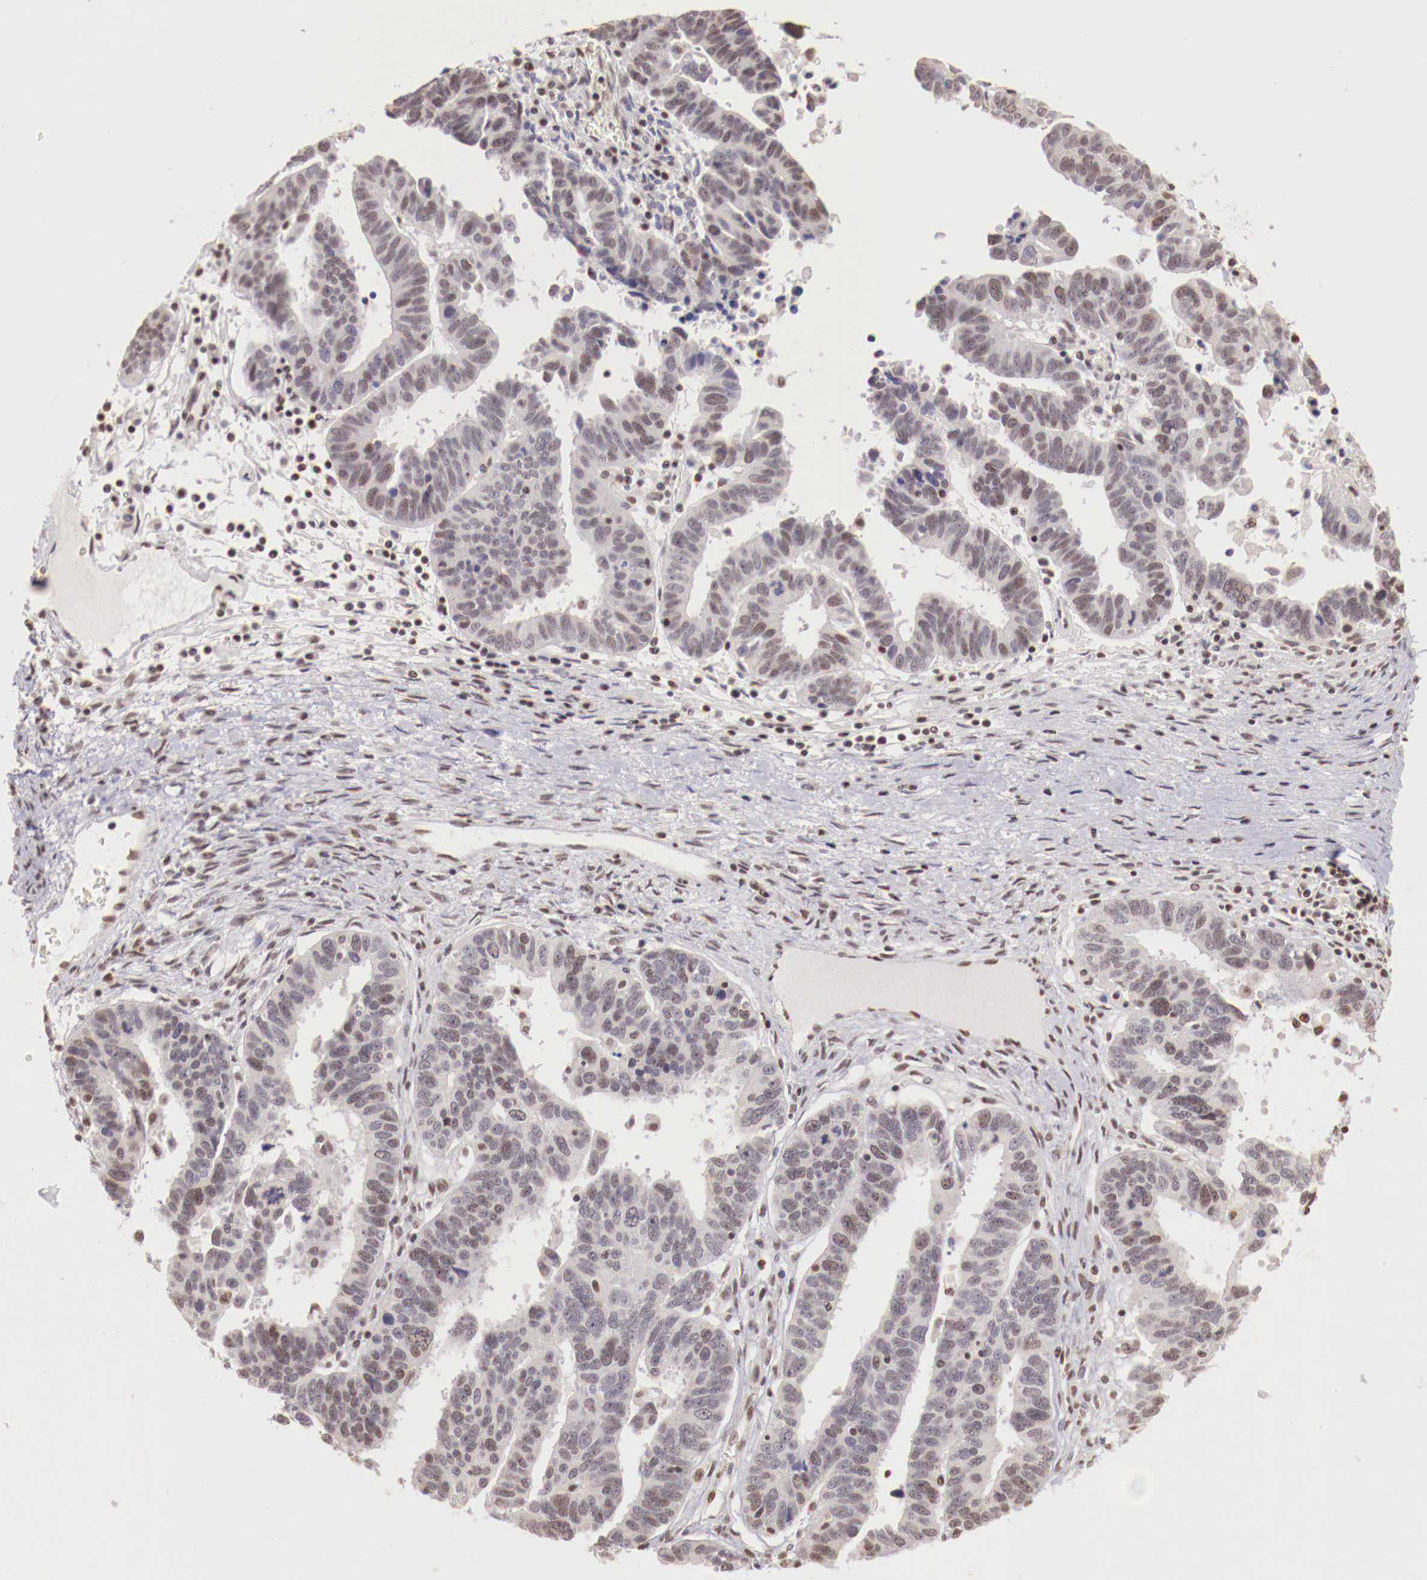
{"staining": {"intensity": "weak", "quantity": "<25%", "location": "cytoplasmic/membranous"}, "tissue": "ovarian cancer", "cell_type": "Tumor cells", "image_type": "cancer", "snomed": [{"axis": "morphology", "description": "Carcinoma, endometroid"}, {"axis": "morphology", "description": "Cystadenocarcinoma, serous, NOS"}, {"axis": "topography", "description": "Ovary"}], "caption": "Tumor cells show no significant expression in ovarian cancer (endometroid carcinoma).", "gene": "SP1", "patient": {"sex": "female", "age": 45}}